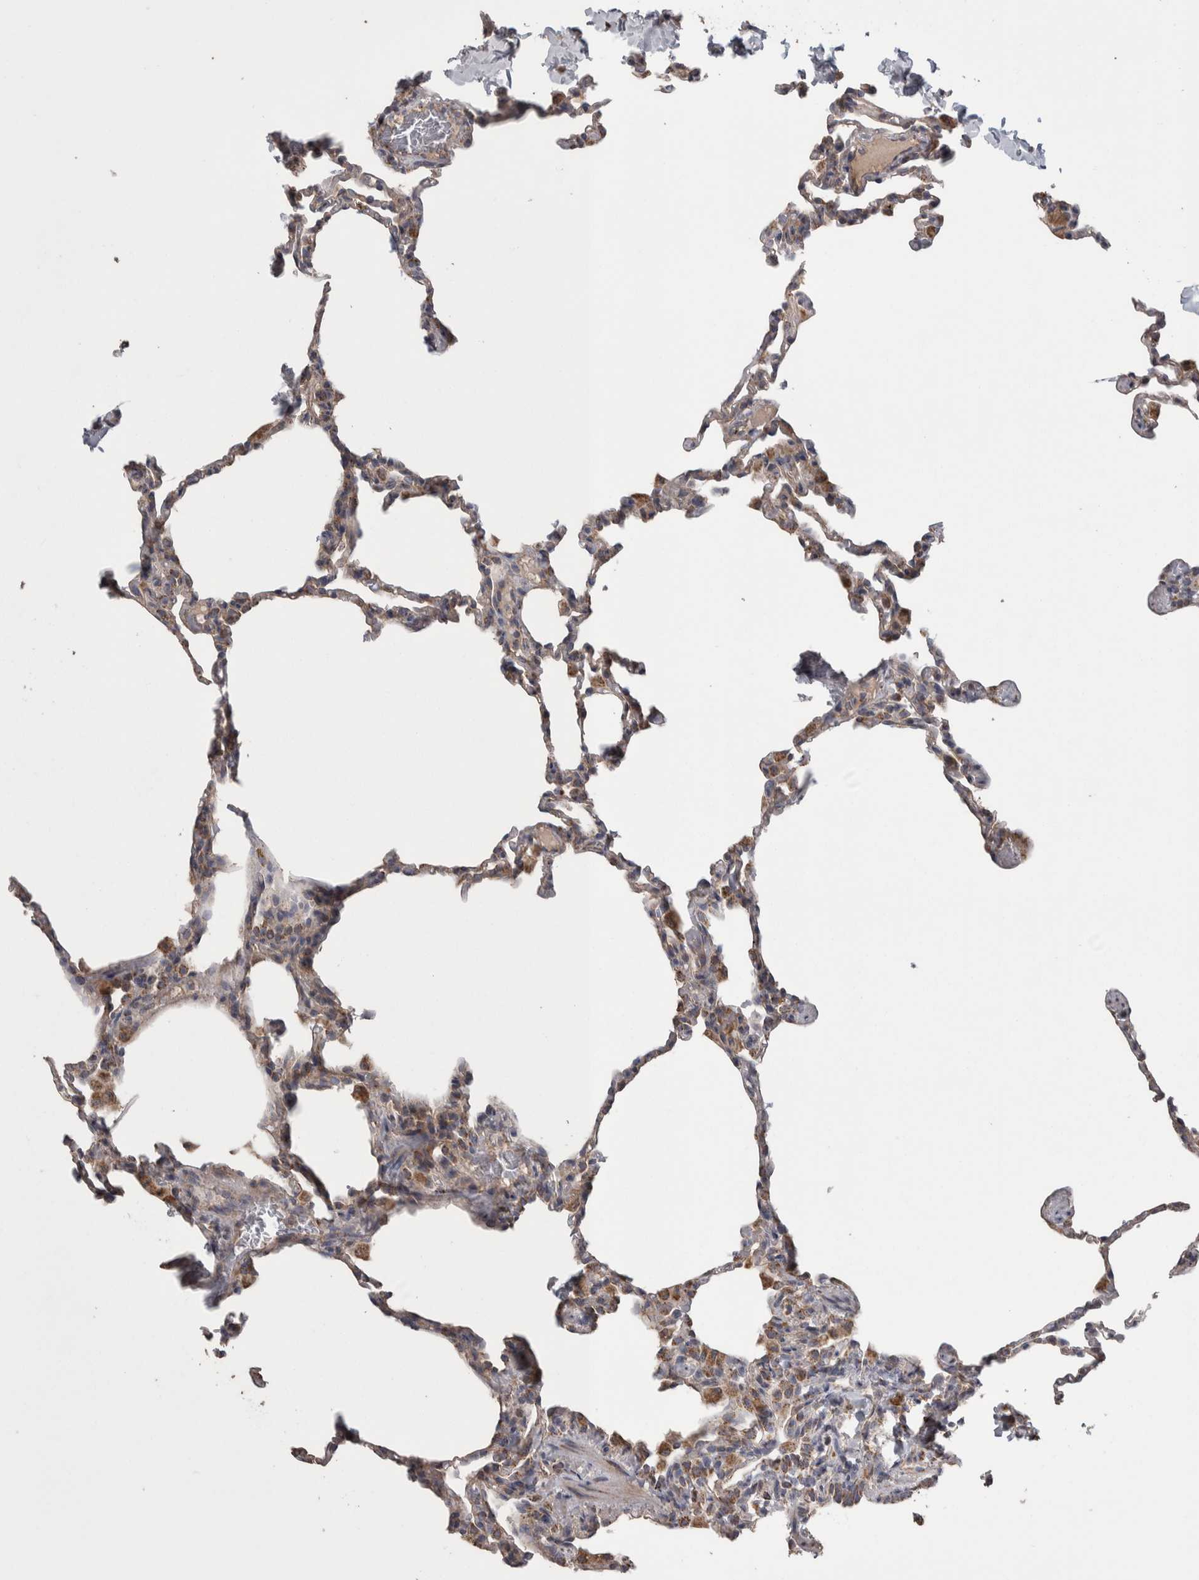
{"staining": {"intensity": "moderate", "quantity": ">75%", "location": "cytoplasmic/membranous"}, "tissue": "lung", "cell_type": "Alveolar cells", "image_type": "normal", "snomed": [{"axis": "morphology", "description": "Normal tissue, NOS"}, {"axis": "topography", "description": "Lung"}], "caption": "Immunohistochemistry (IHC) (DAB (3,3'-diaminobenzidine)) staining of normal human lung shows moderate cytoplasmic/membranous protein expression in about >75% of alveolar cells. Using DAB (brown) and hematoxylin (blue) stains, captured at high magnification using brightfield microscopy.", "gene": "SCO1", "patient": {"sex": "male", "age": 20}}